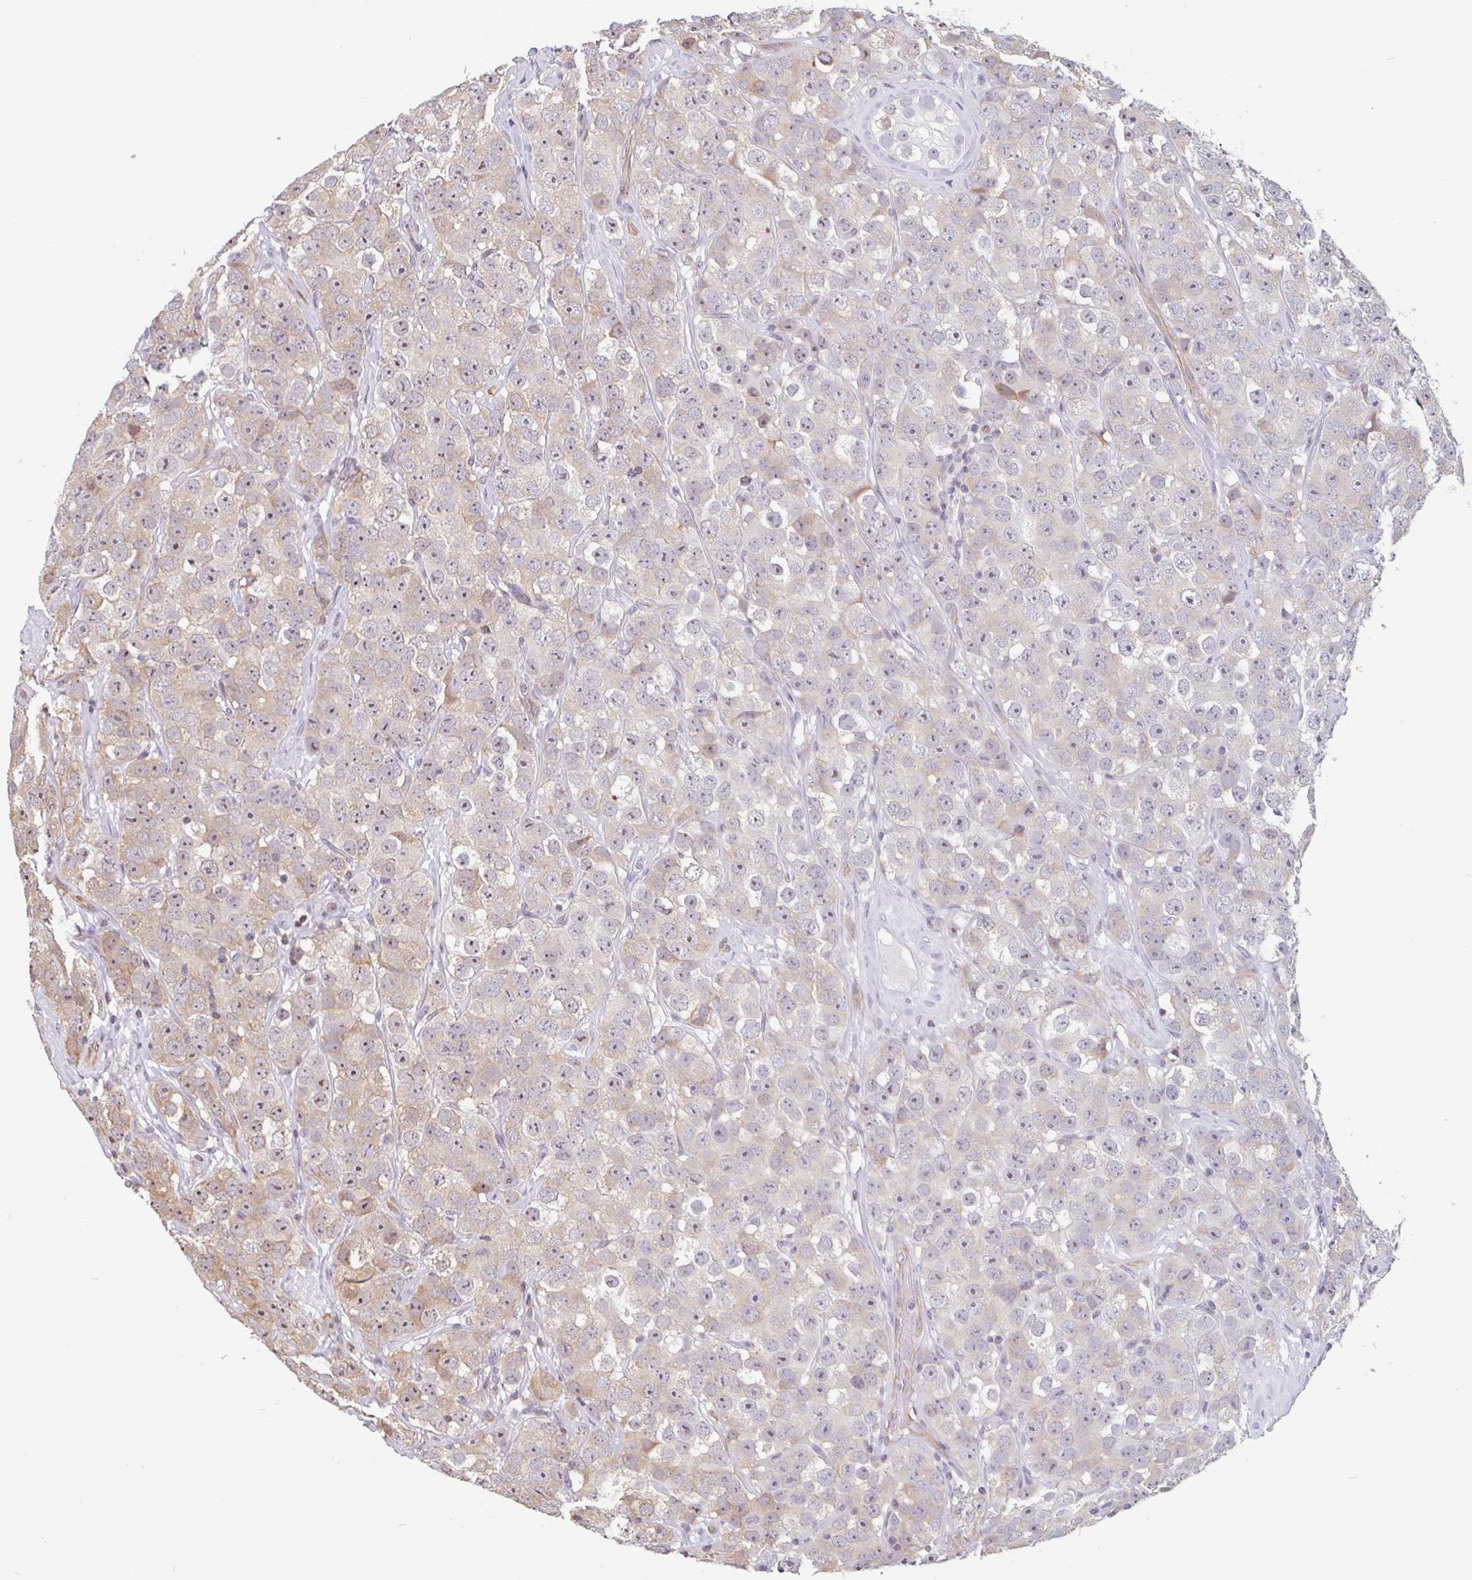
{"staining": {"intensity": "weak", "quantity": "25%-75%", "location": "cytoplasmic/membranous"}, "tissue": "testis cancer", "cell_type": "Tumor cells", "image_type": "cancer", "snomed": [{"axis": "morphology", "description": "Seminoma, NOS"}, {"axis": "topography", "description": "Testis"}], "caption": "DAB immunohistochemical staining of human testis seminoma reveals weak cytoplasmic/membranous protein expression in about 25%-75% of tumor cells. (brown staining indicates protein expression, while blue staining denotes nuclei).", "gene": "ZNF689", "patient": {"sex": "male", "age": 28}}